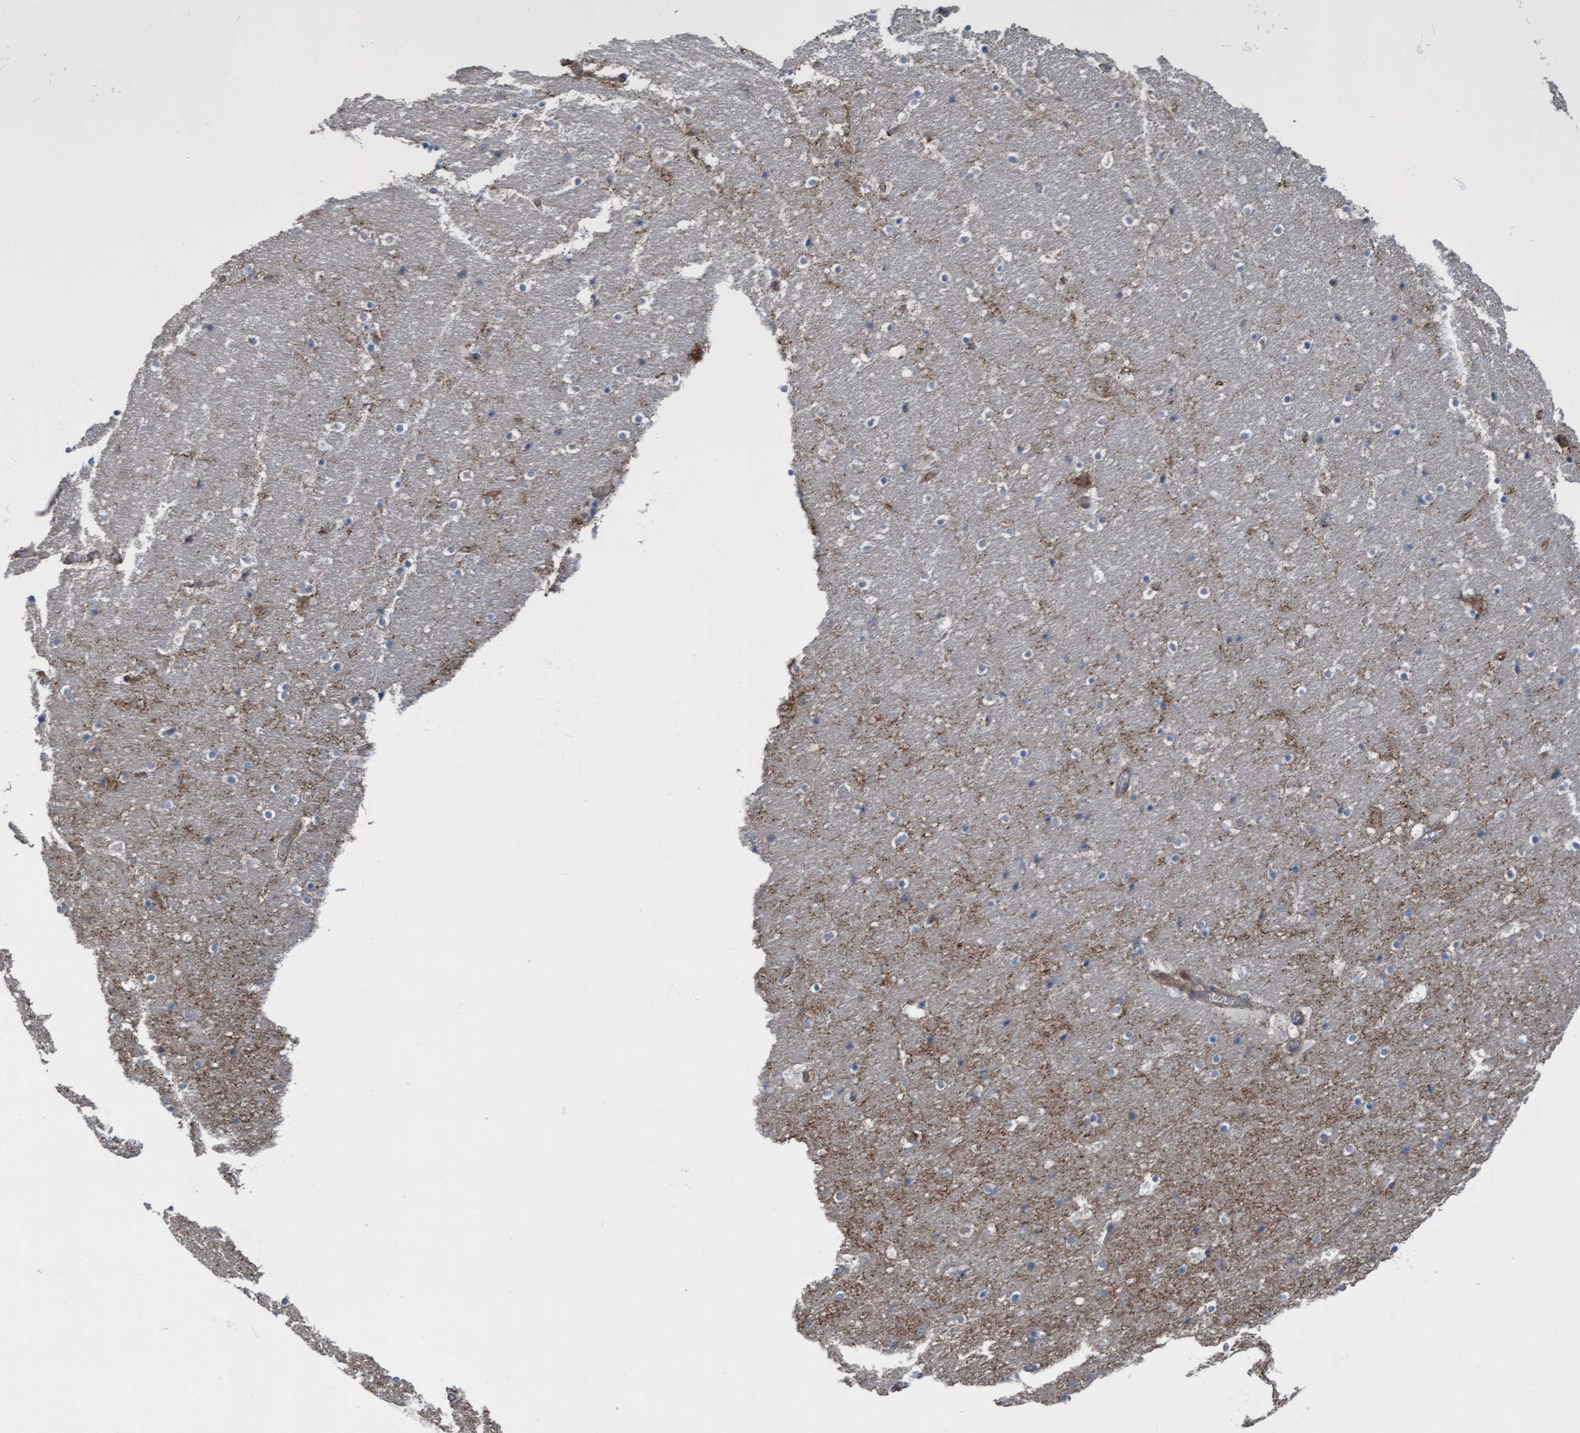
{"staining": {"intensity": "negative", "quantity": "none", "location": "none"}, "tissue": "hippocampus", "cell_type": "Glial cells", "image_type": "normal", "snomed": [{"axis": "morphology", "description": "Normal tissue, NOS"}, {"axis": "topography", "description": "Hippocampus"}], "caption": "Immunohistochemical staining of unremarkable human hippocampus shows no significant expression in glial cells. (Stains: DAB (3,3'-diaminobenzidine) immunohistochemistry with hematoxylin counter stain, Microscopy: brightfield microscopy at high magnification).", "gene": "KLHL26", "patient": {"sex": "male", "age": 45}}